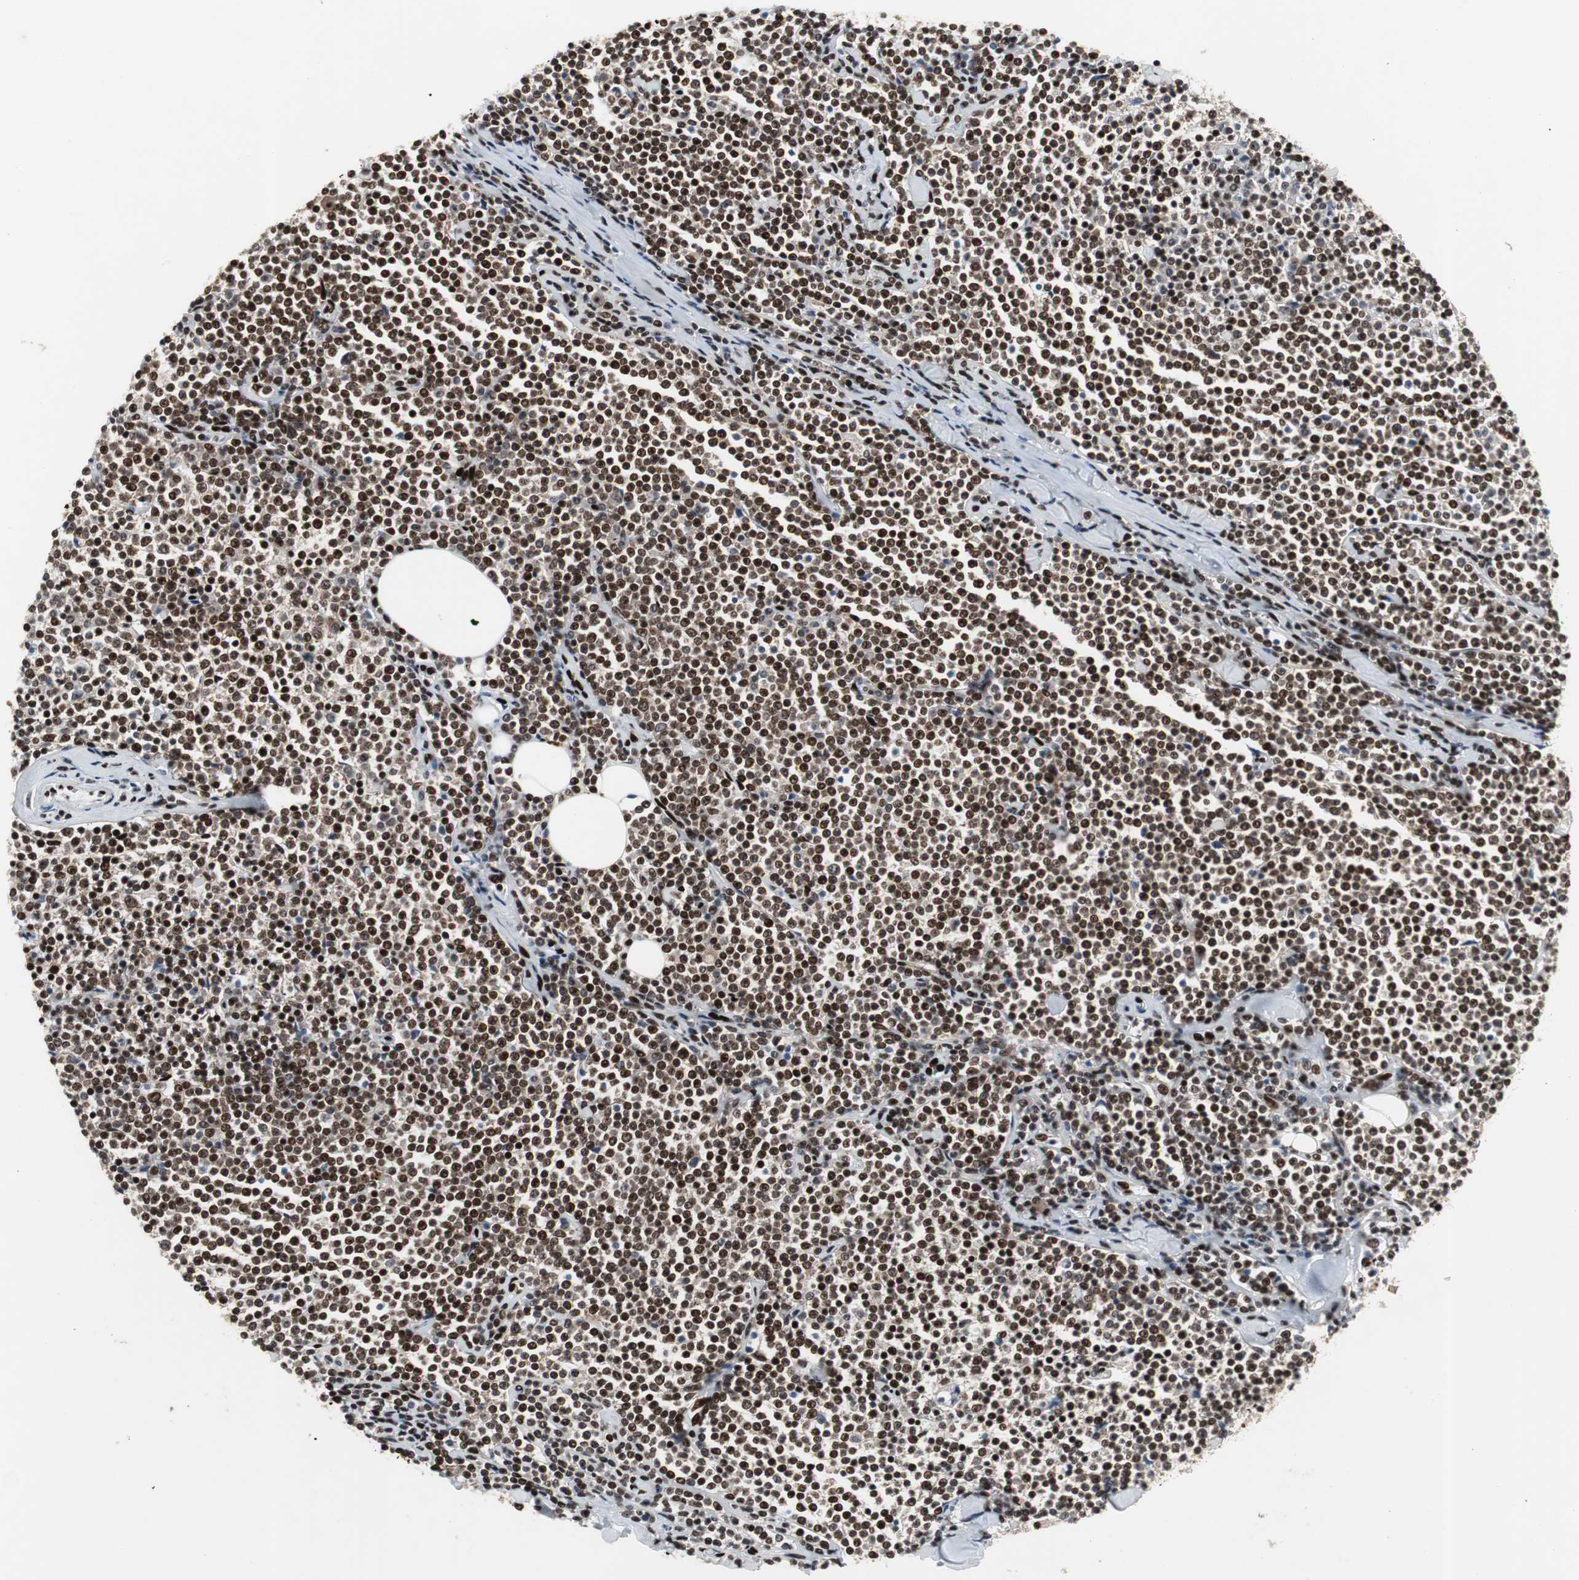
{"staining": {"intensity": "strong", "quantity": ">75%", "location": "nuclear"}, "tissue": "lymphoma", "cell_type": "Tumor cells", "image_type": "cancer", "snomed": [{"axis": "morphology", "description": "Malignant lymphoma, non-Hodgkin's type, Low grade"}, {"axis": "topography", "description": "Soft tissue"}], "caption": "Malignant lymphoma, non-Hodgkin's type (low-grade) was stained to show a protein in brown. There is high levels of strong nuclear expression in about >75% of tumor cells.", "gene": "GRK2", "patient": {"sex": "male", "age": 92}}